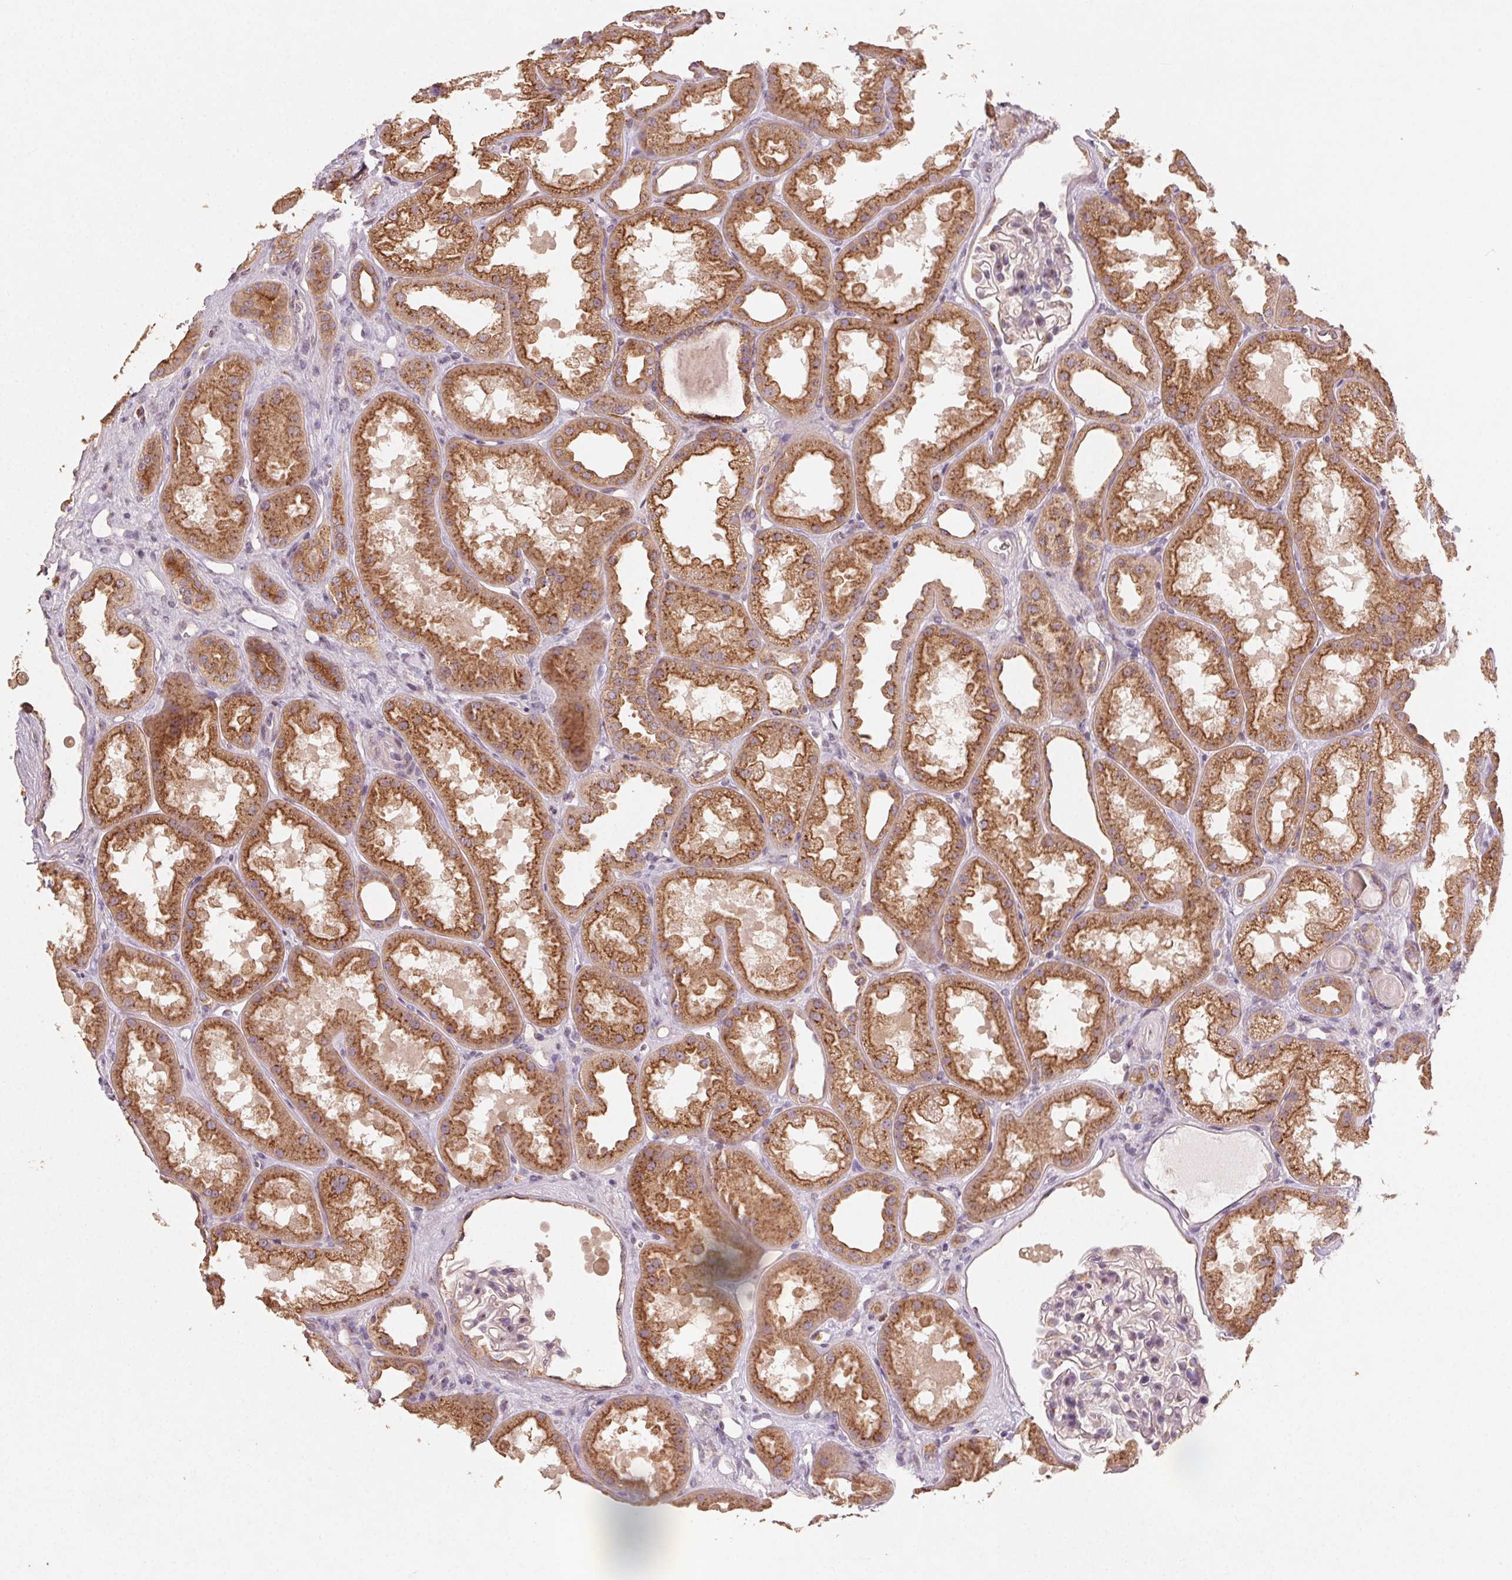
{"staining": {"intensity": "negative", "quantity": "none", "location": "none"}, "tissue": "kidney", "cell_type": "Cells in glomeruli", "image_type": "normal", "snomed": [{"axis": "morphology", "description": "Normal tissue, NOS"}, {"axis": "topography", "description": "Kidney"}], "caption": "A histopathology image of kidney stained for a protein demonstrates no brown staining in cells in glomeruli. (Stains: DAB (3,3'-diaminobenzidine) IHC with hematoxylin counter stain, Microscopy: brightfield microscopy at high magnification).", "gene": "AP1S1", "patient": {"sex": "male", "age": 61}}